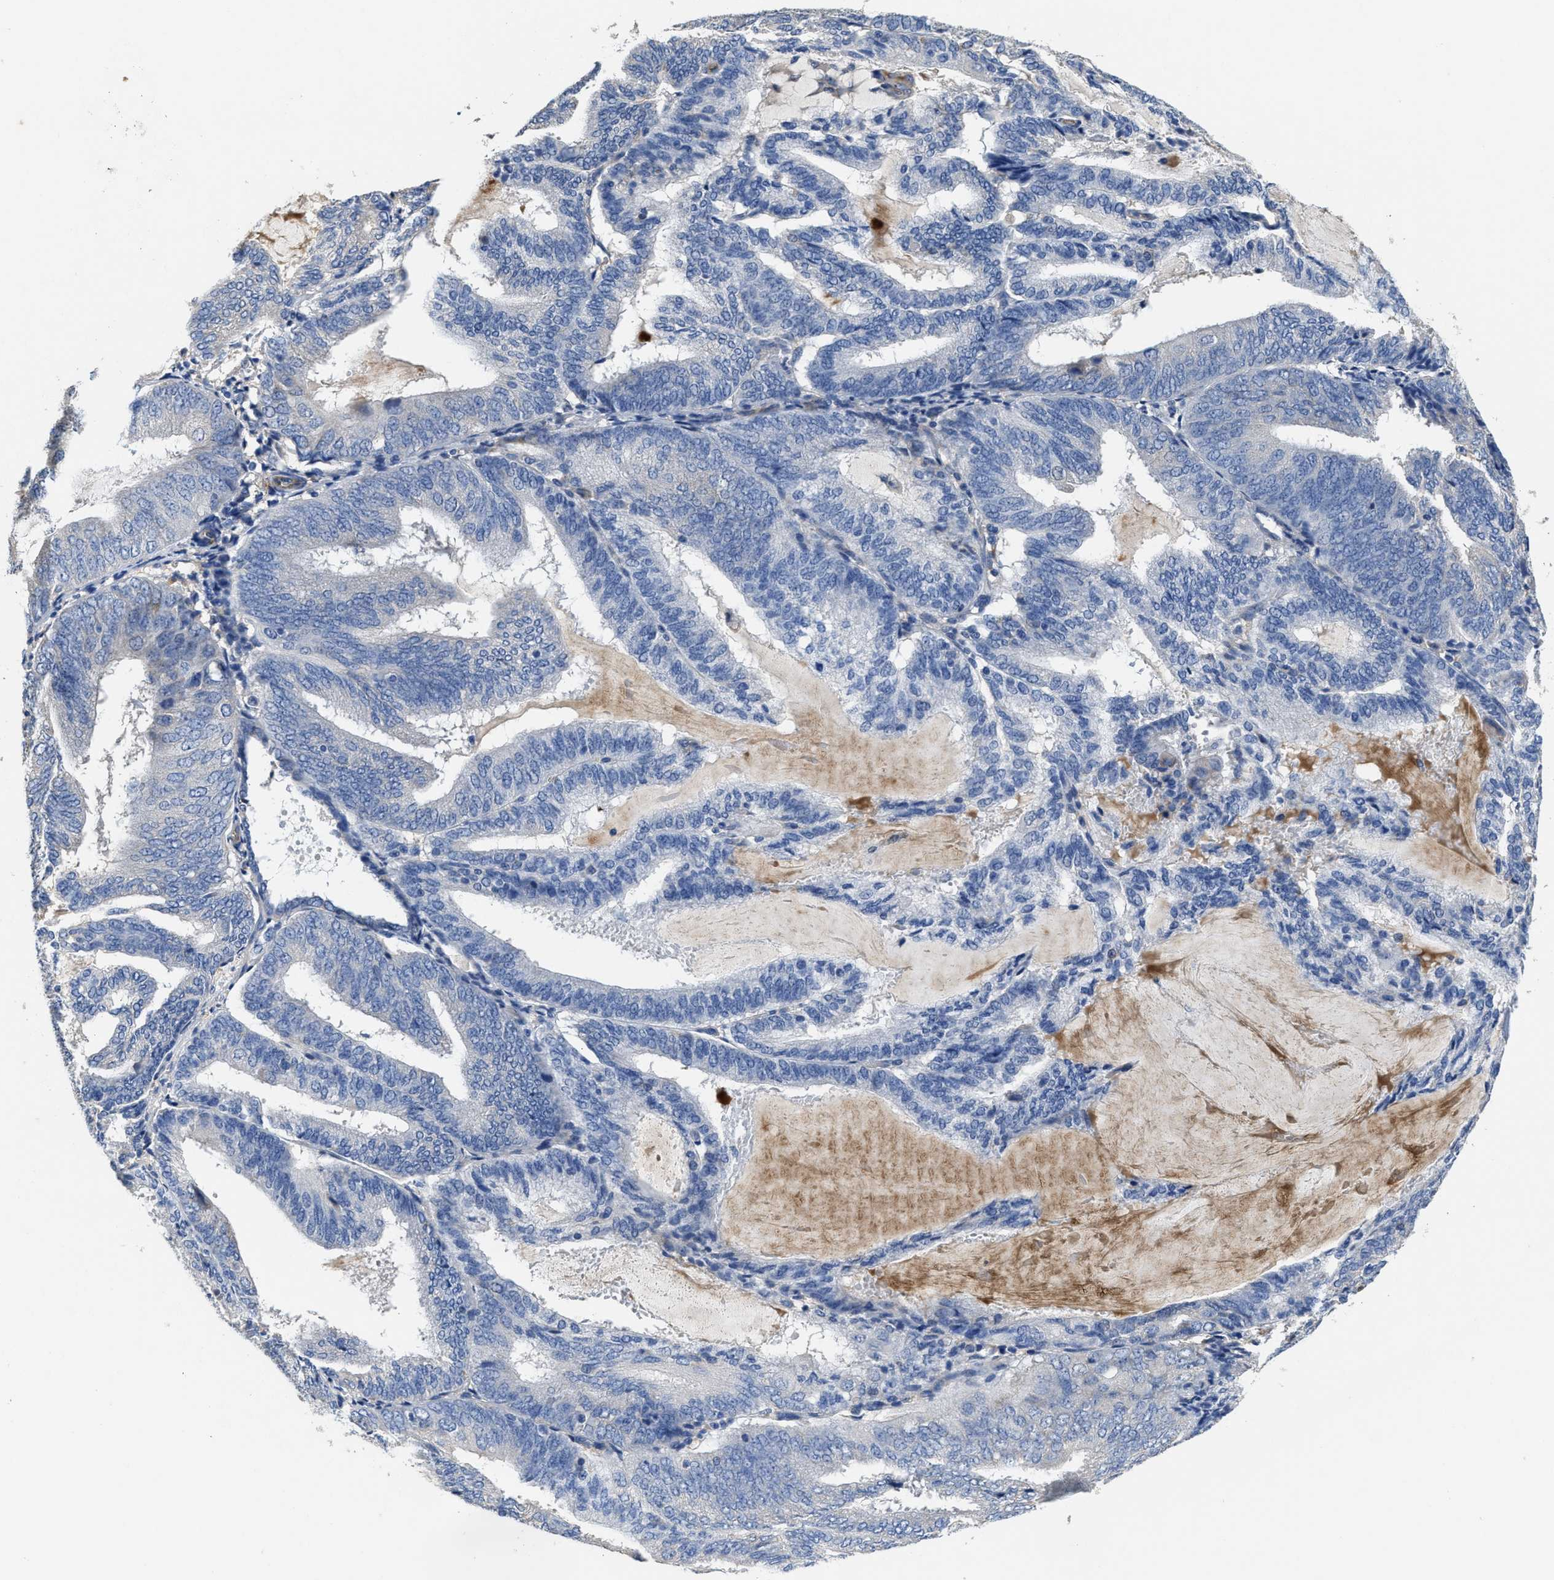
{"staining": {"intensity": "negative", "quantity": "none", "location": "none"}, "tissue": "endometrial cancer", "cell_type": "Tumor cells", "image_type": "cancer", "snomed": [{"axis": "morphology", "description": "Adenocarcinoma, NOS"}, {"axis": "topography", "description": "Endometrium"}], "caption": "Immunohistochemistry photomicrograph of human adenocarcinoma (endometrial) stained for a protein (brown), which demonstrates no positivity in tumor cells.", "gene": "PEG10", "patient": {"sex": "female", "age": 81}}